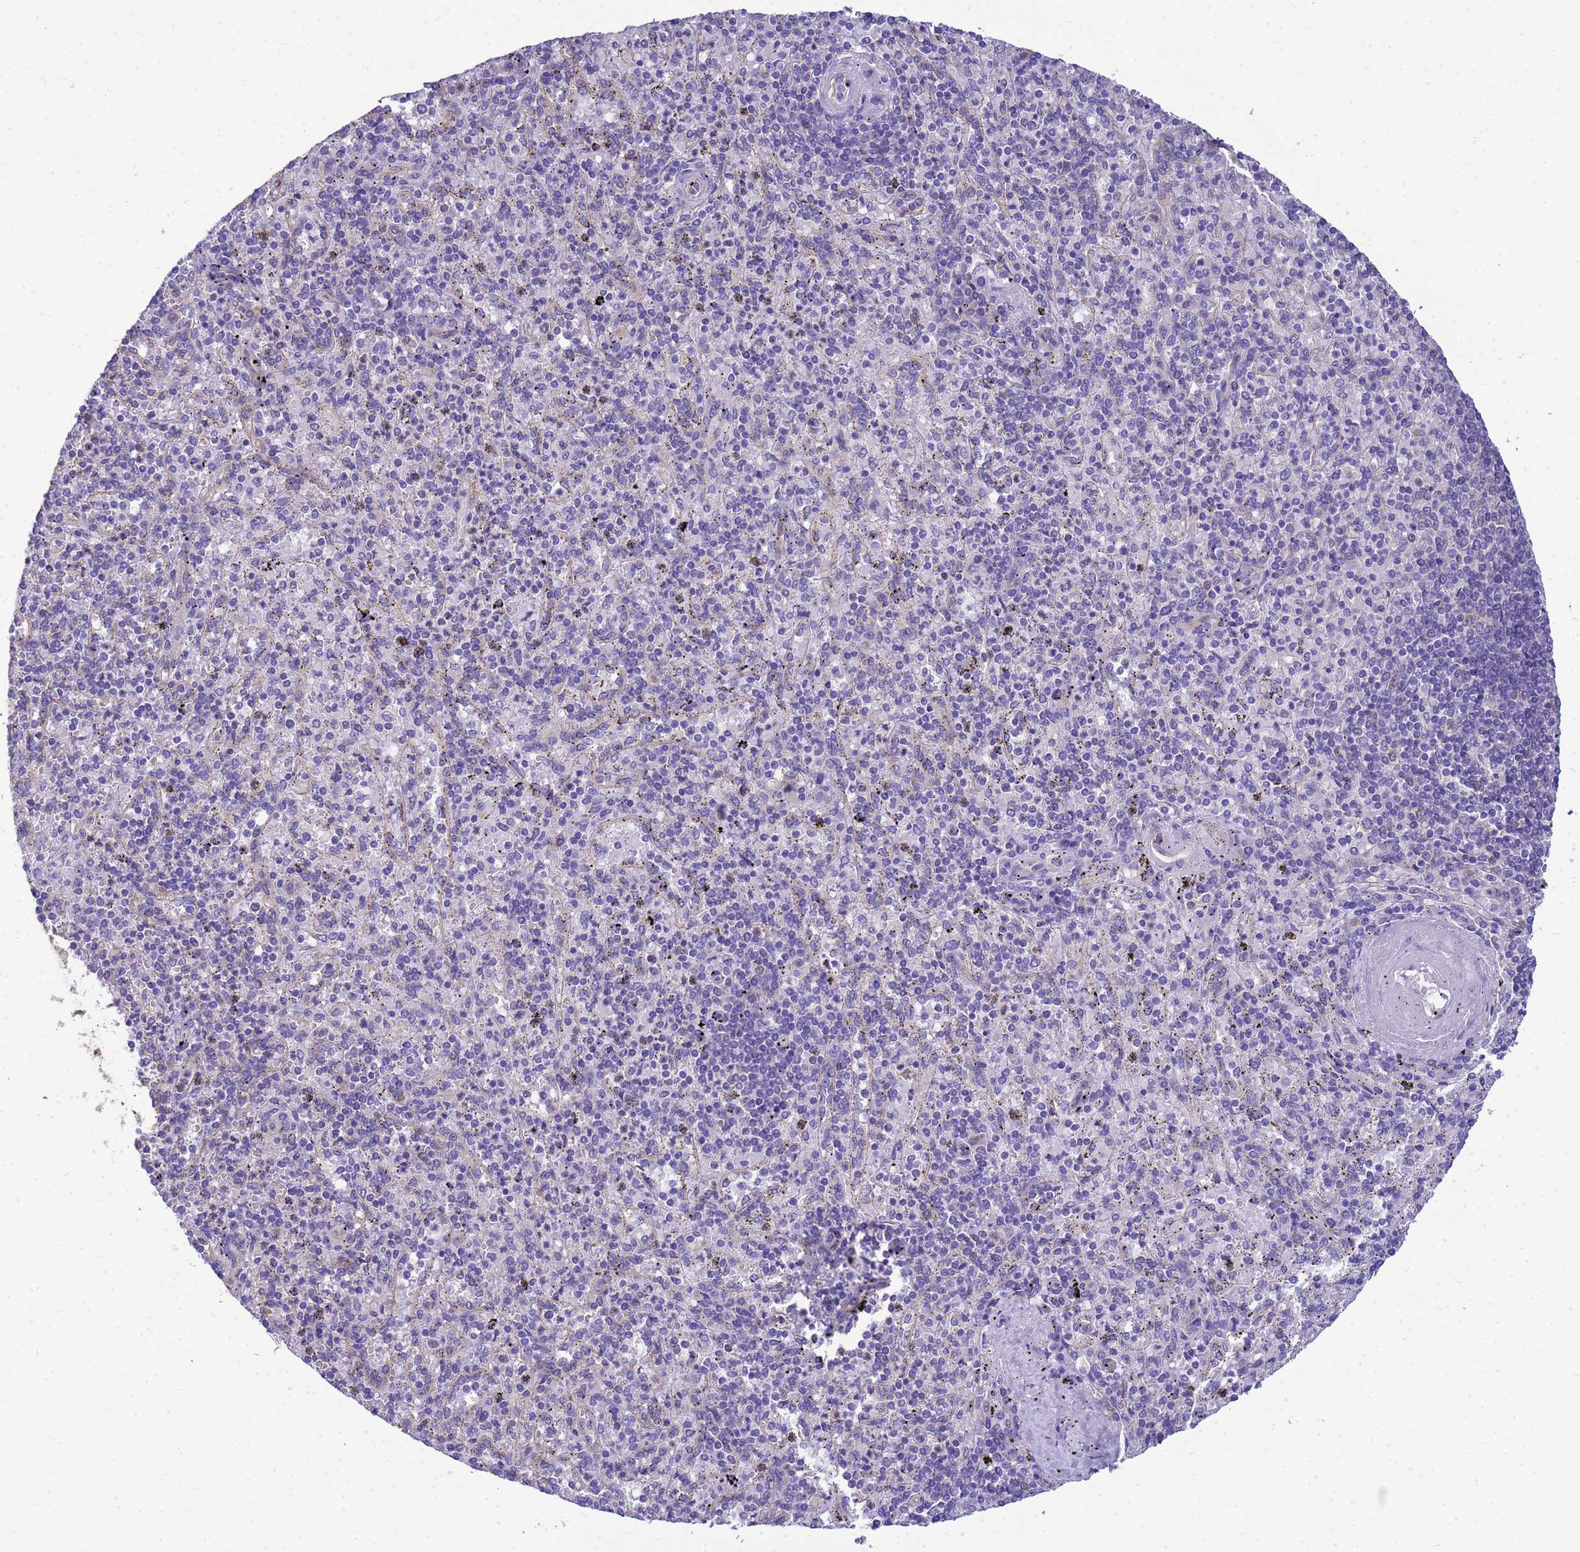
{"staining": {"intensity": "weak", "quantity": "<25%", "location": "cytoplasmic/membranous"}, "tissue": "spleen", "cell_type": "Cells in red pulp", "image_type": "normal", "snomed": [{"axis": "morphology", "description": "Normal tissue, NOS"}, {"axis": "topography", "description": "Spleen"}], "caption": "The histopathology image demonstrates no staining of cells in red pulp in unremarkable spleen.", "gene": "ENSG00000198211", "patient": {"sex": "male", "age": 82}}